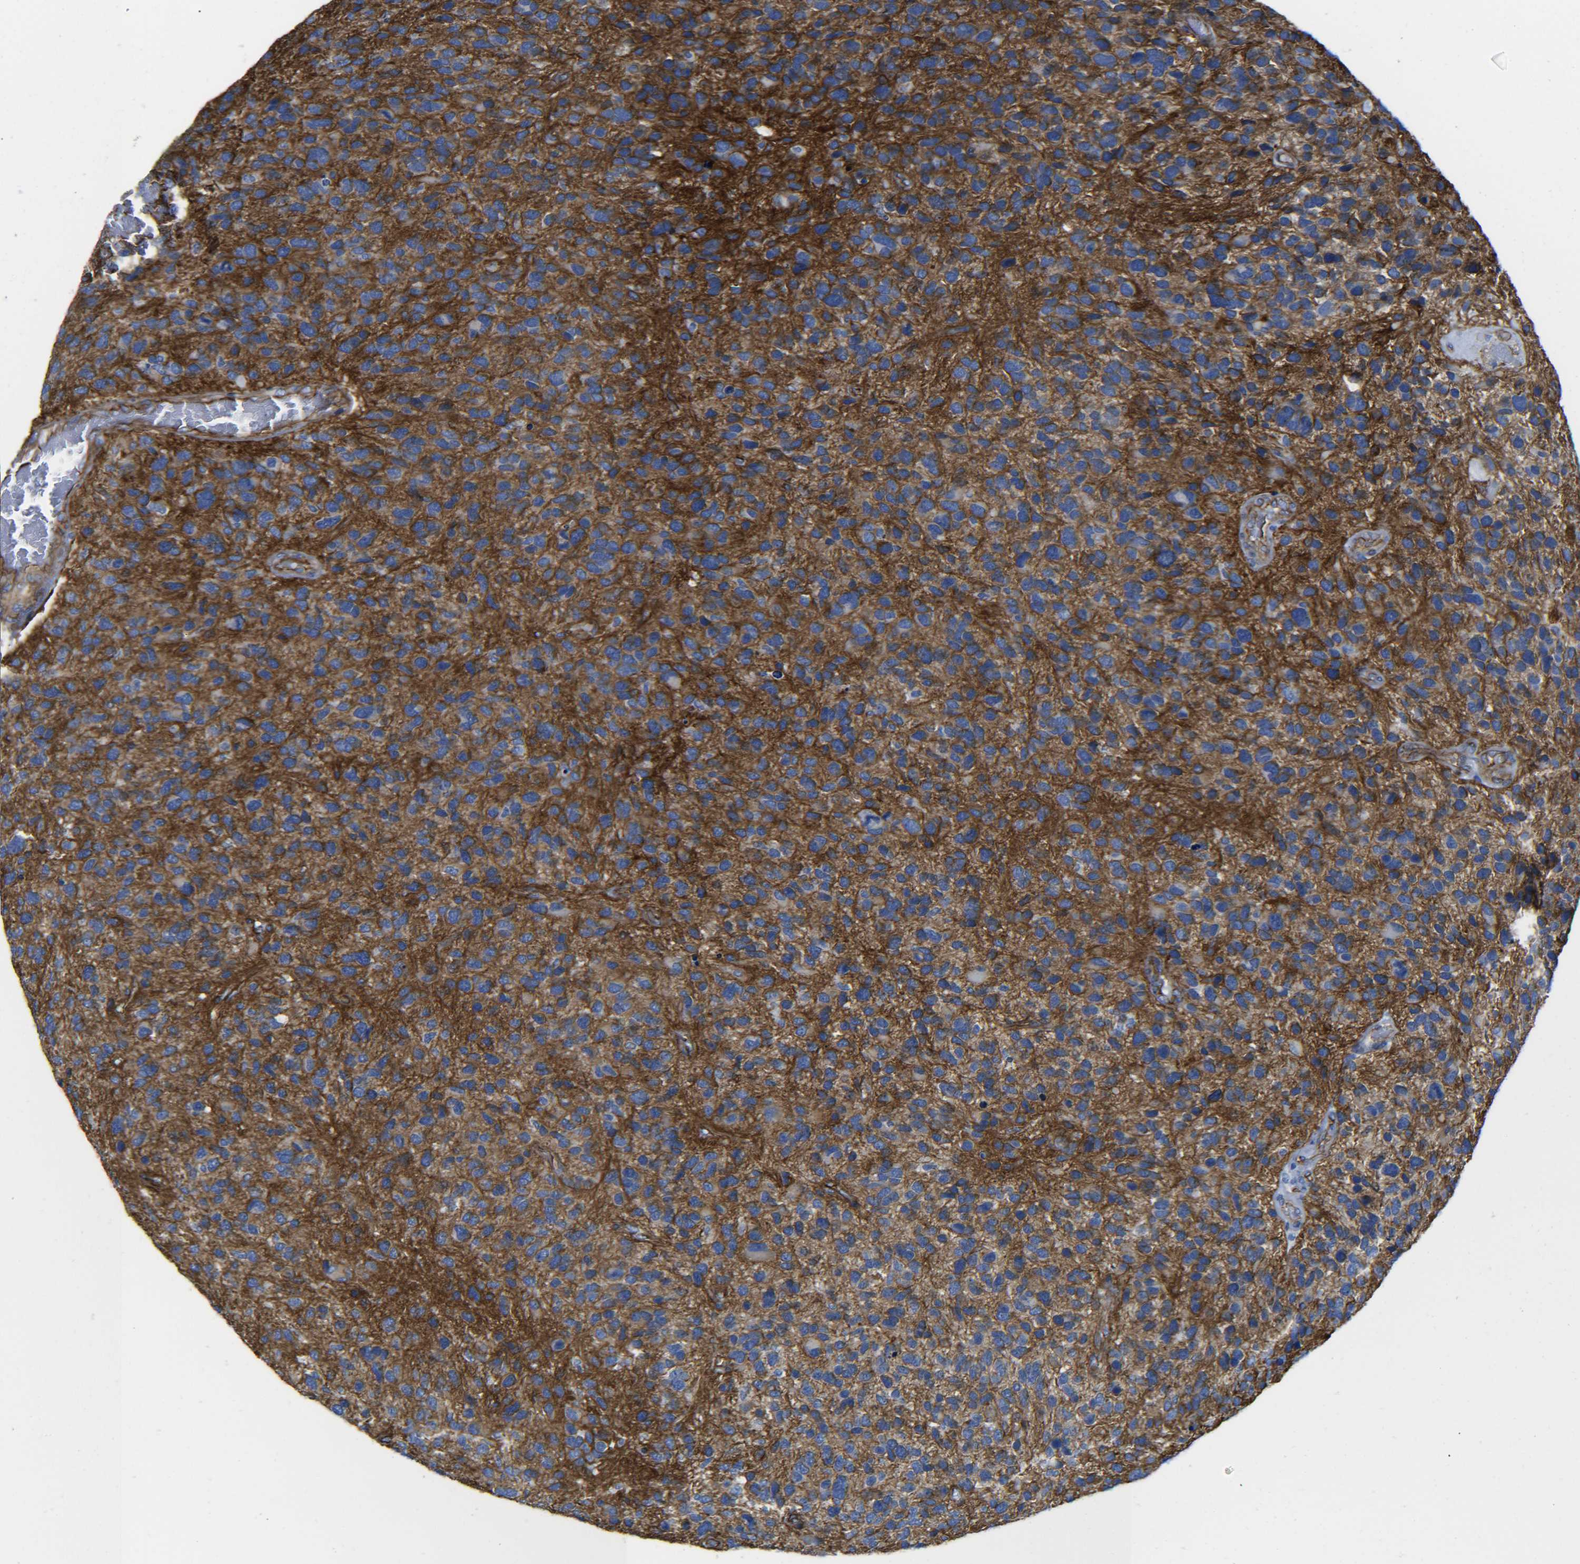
{"staining": {"intensity": "moderate", "quantity": "25%-75%", "location": "cytoplasmic/membranous"}, "tissue": "glioma", "cell_type": "Tumor cells", "image_type": "cancer", "snomed": [{"axis": "morphology", "description": "Glioma, malignant, High grade"}, {"axis": "topography", "description": "Brain"}], "caption": "High-grade glioma (malignant) stained for a protein shows moderate cytoplasmic/membranous positivity in tumor cells.", "gene": "SPTBN1", "patient": {"sex": "female", "age": 58}}